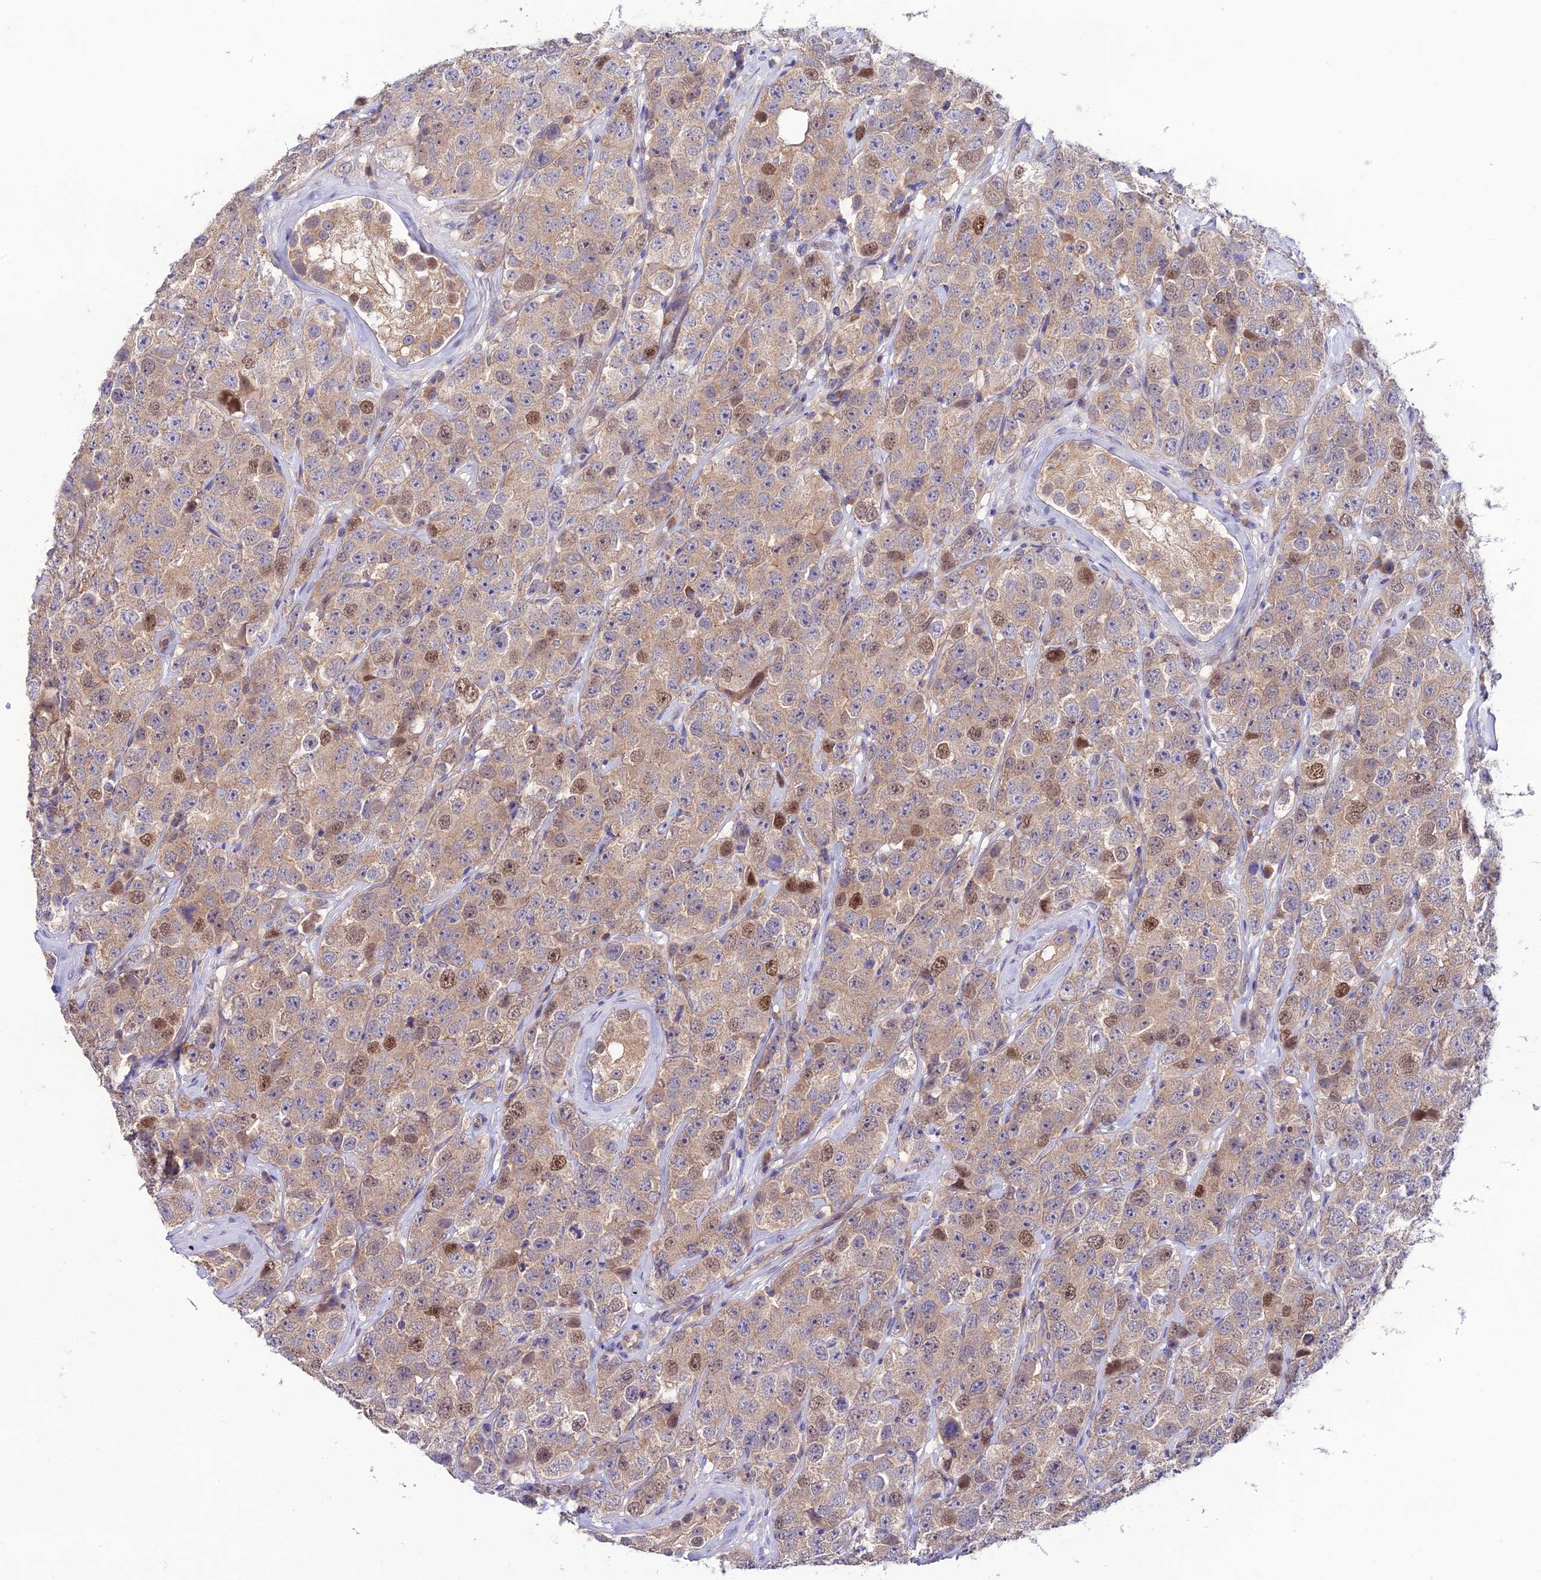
{"staining": {"intensity": "moderate", "quantity": "<25%", "location": "cytoplasmic/membranous,nuclear"}, "tissue": "testis cancer", "cell_type": "Tumor cells", "image_type": "cancer", "snomed": [{"axis": "morphology", "description": "Seminoma, NOS"}, {"axis": "topography", "description": "Testis"}], "caption": "This micrograph demonstrates testis cancer (seminoma) stained with IHC to label a protein in brown. The cytoplasmic/membranous and nuclear of tumor cells show moderate positivity for the protein. Nuclei are counter-stained blue.", "gene": "BRME1", "patient": {"sex": "male", "age": 28}}